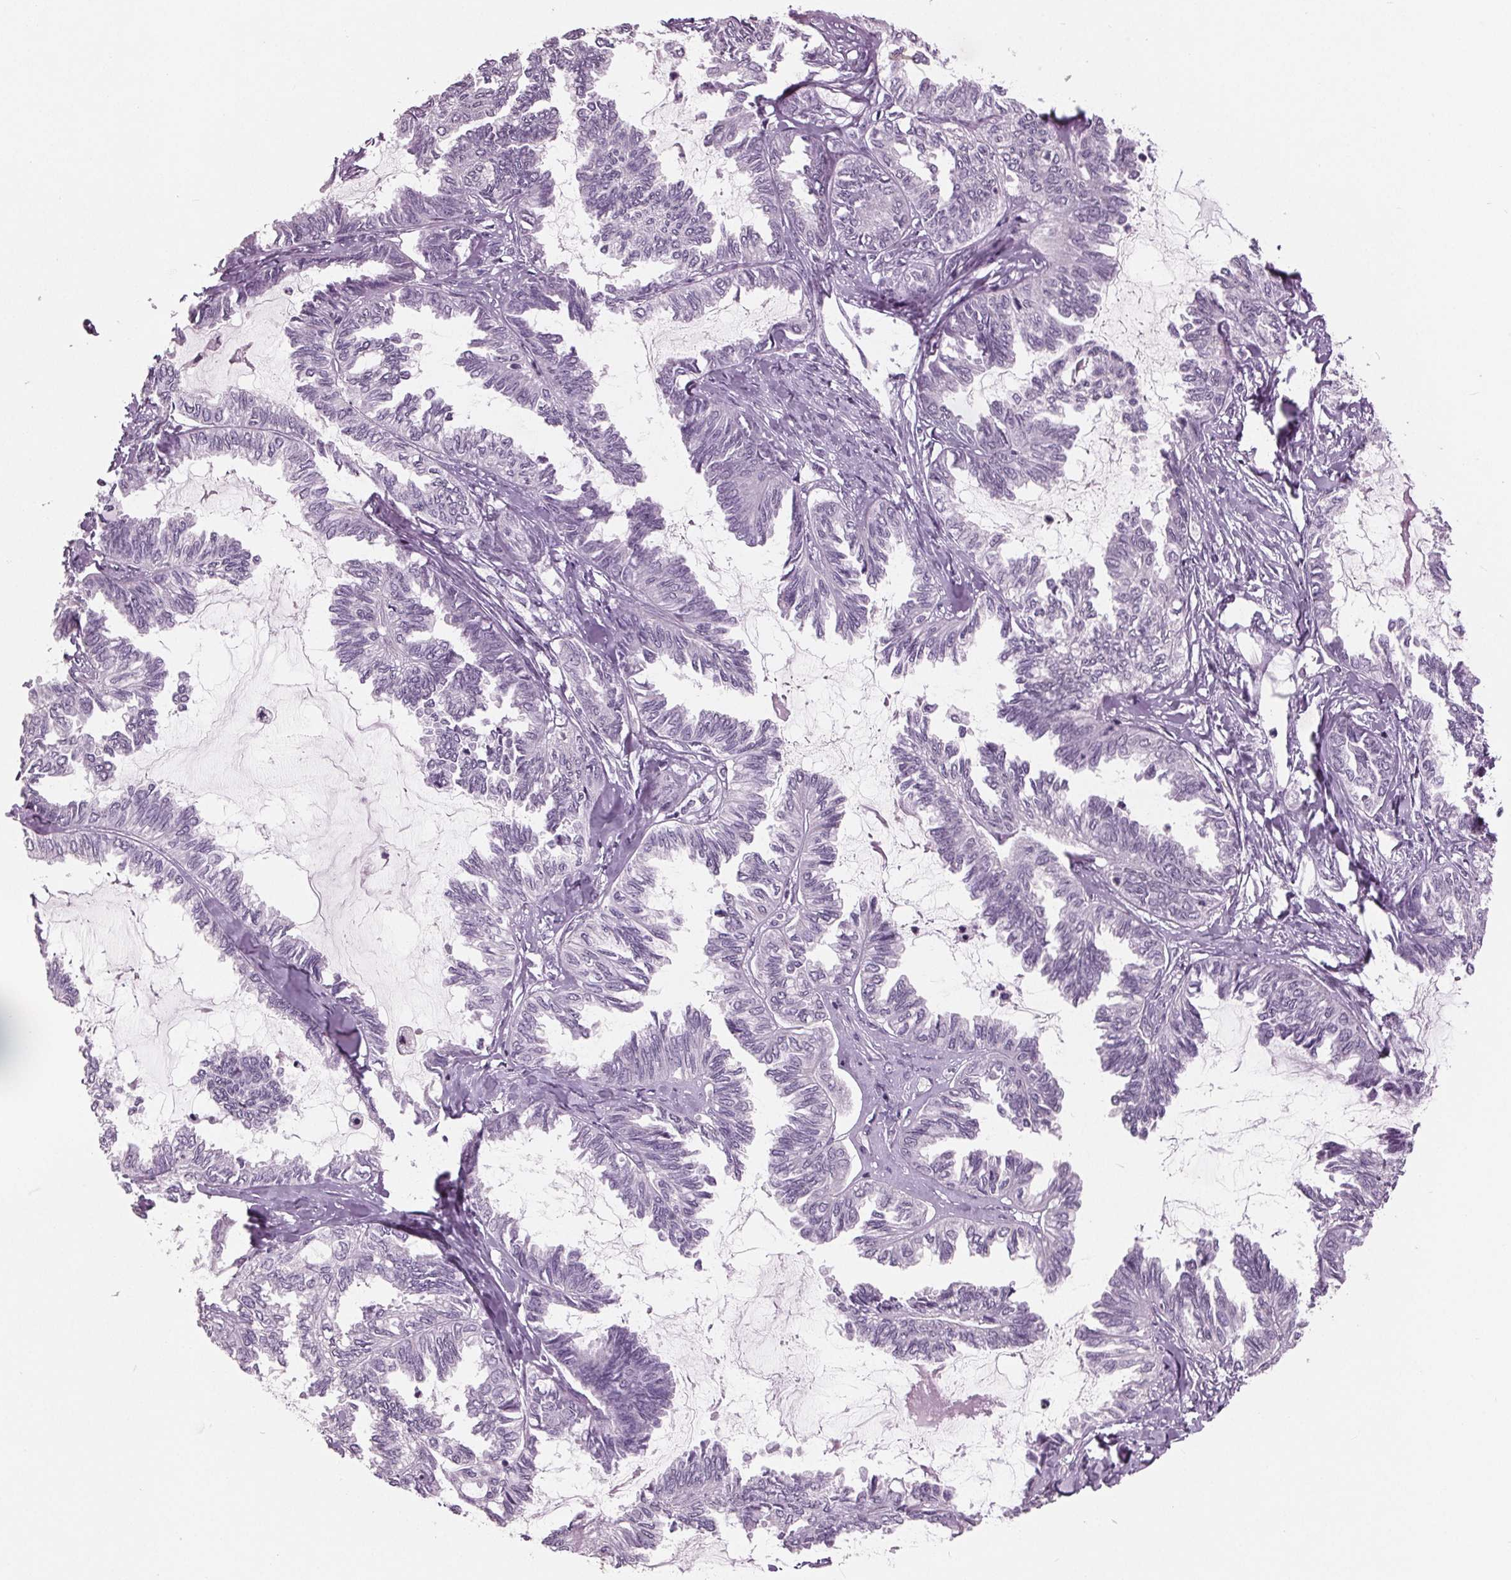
{"staining": {"intensity": "negative", "quantity": "none", "location": "none"}, "tissue": "ovarian cancer", "cell_type": "Tumor cells", "image_type": "cancer", "snomed": [{"axis": "morphology", "description": "Carcinoma, endometroid"}, {"axis": "topography", "description": "Ovary"}], "caption": "IHC image of neoplastic tissue: ovarian cancer stained with DAB (3,3'-diaminobenzidine) demonstrates no significant protein staining in tumor cells. (Brightfield microscopy of DAB immunohistochemistry (IHC) at high magnification).", "gene": "AMBP", "patient": {"sex": "female", "age": 70}}